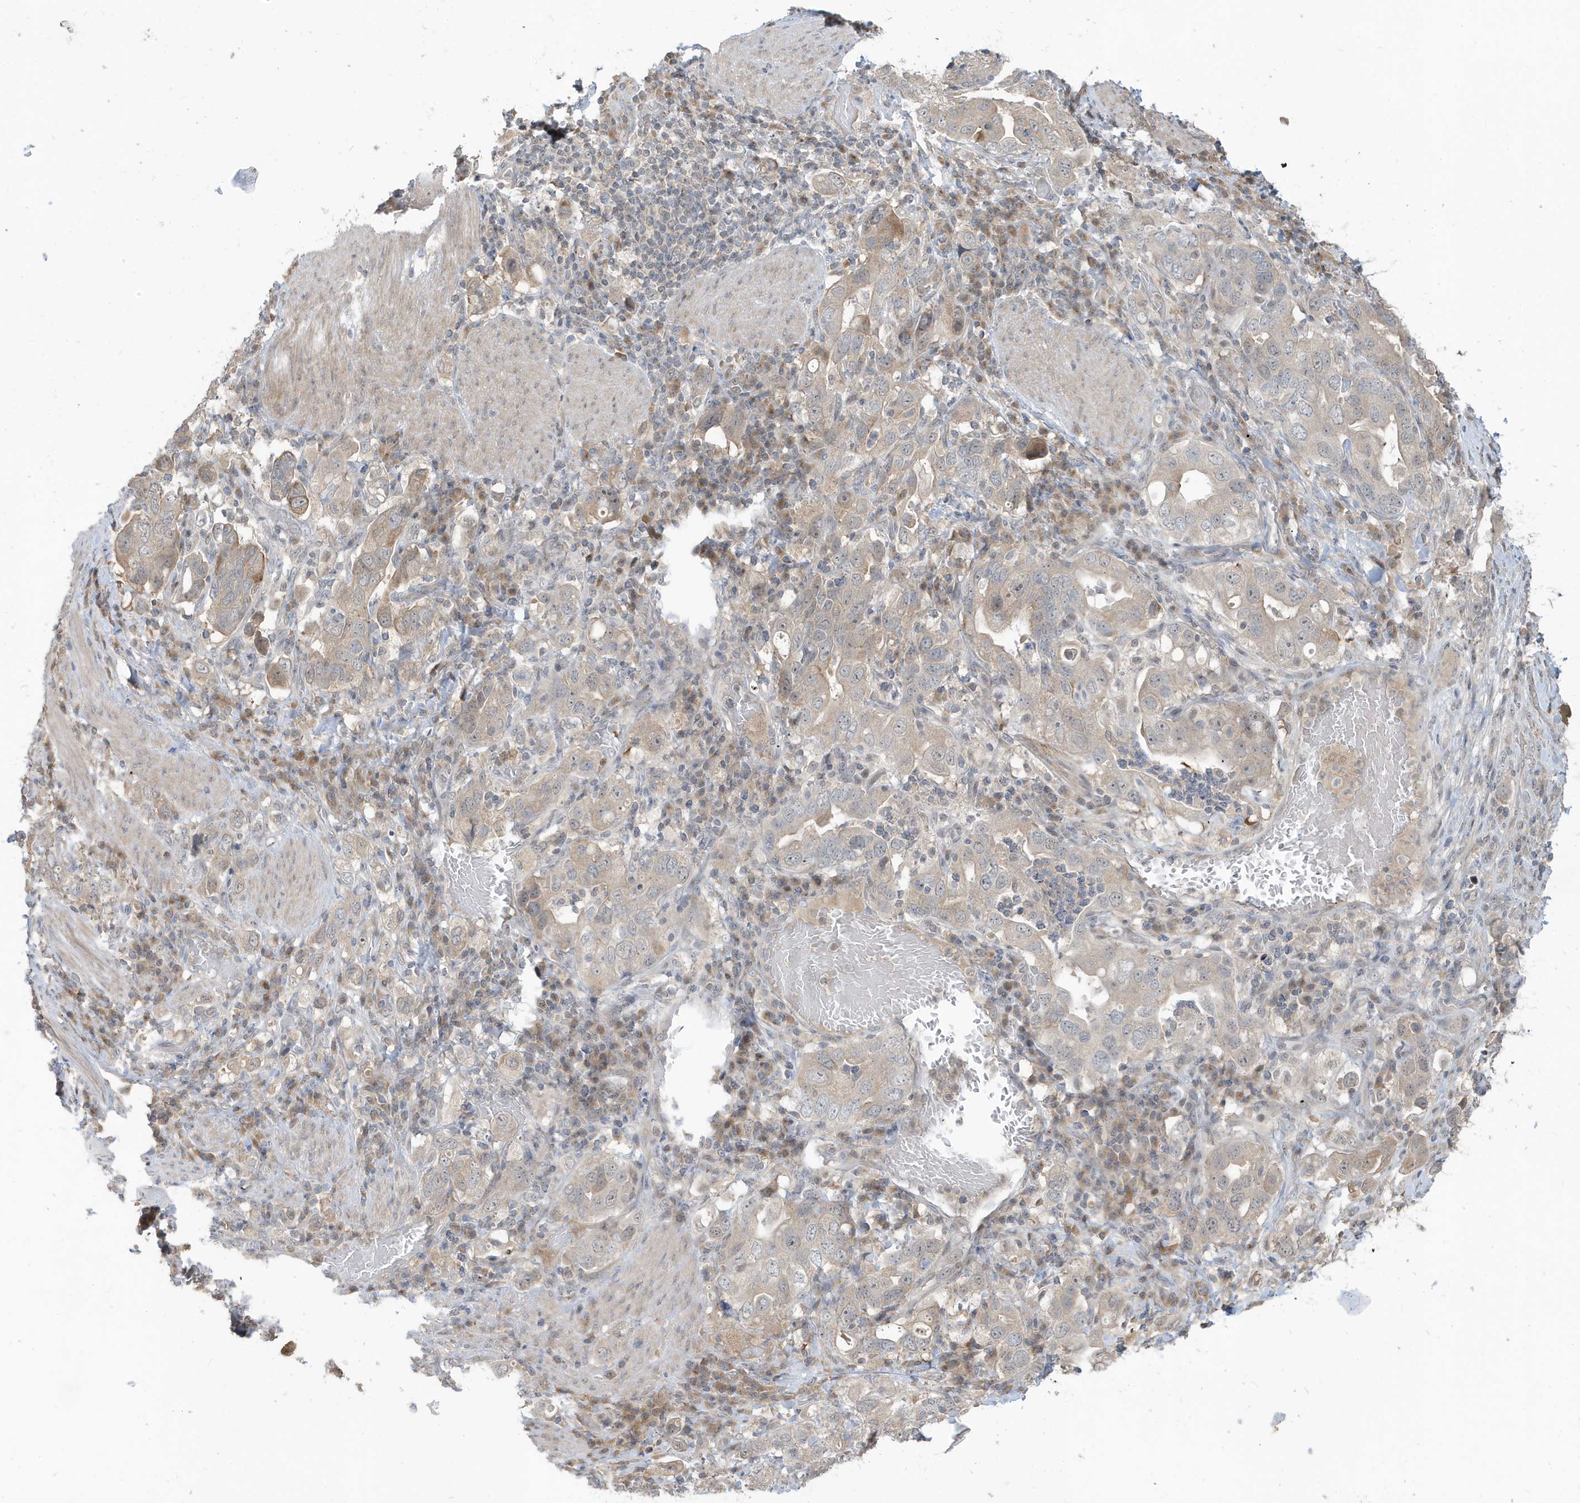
{"staining": {"intensity": "weak", "quantity": "<25%", "location": "cytoplasmic/membranous"}, "tissue": "stomach cancer", "cell_type": "Tumor cells", "image_type": "cancer", "snomed": [{"axis": "morphology", "description": "Adenocarcinoma, NOS"}, {"axis": "topography", "description": "Stomach, upper"}], "caption": "An image of adenocarcinoma (stomach) stained for a protein exhibits no brown staining in tumor cells.", "gene": "PRRT3", "patient": {"sex": "male", "age": 62}}